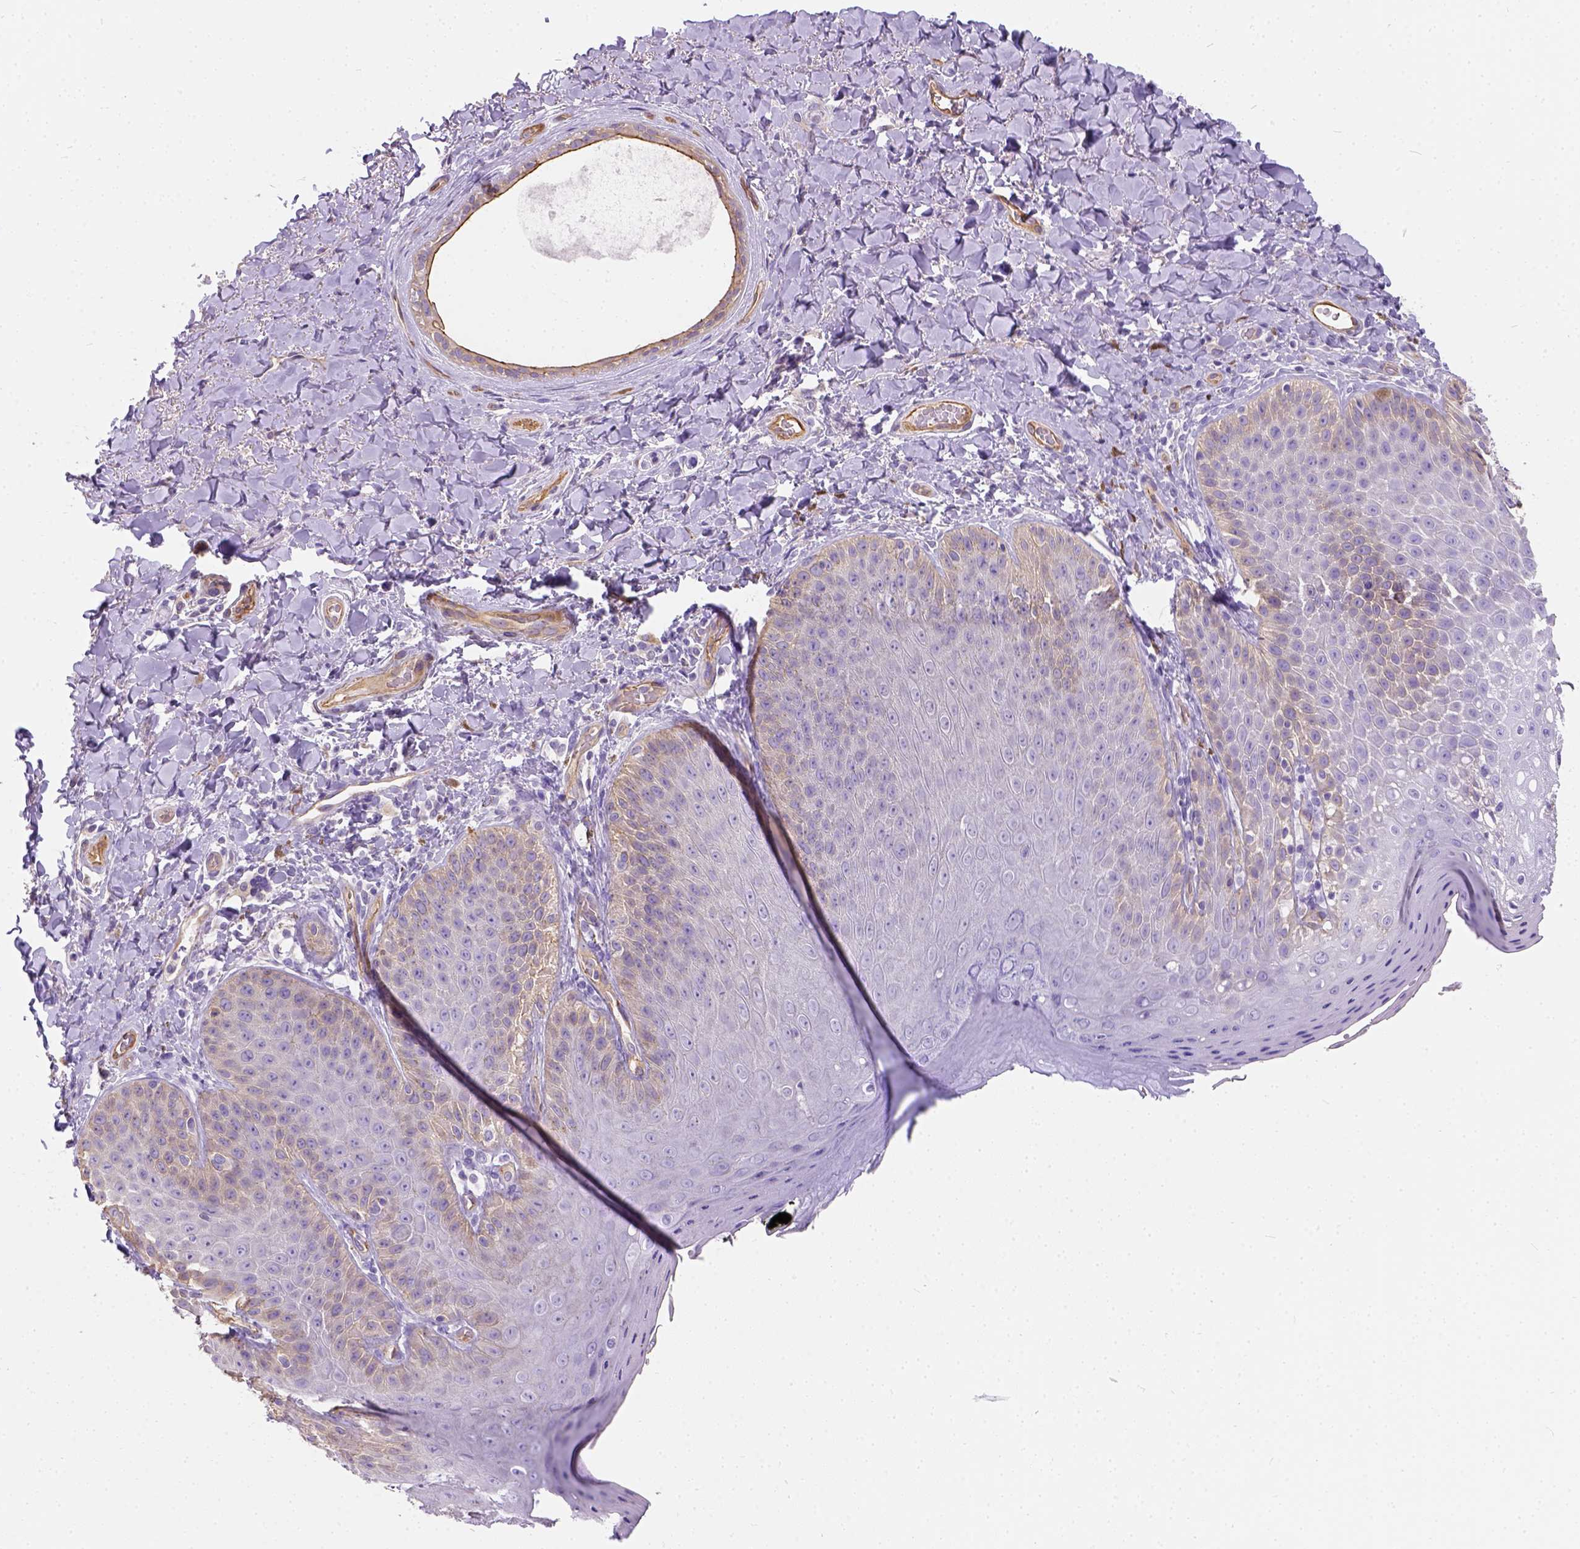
{"staining": {"intensity": "weak", "quantity": "<25%", "location": "cytoplasmic/membranous"}, "tissue": "skin", "cell_type": "Epidermal cells", "image_type": "normal", "snomed": [{"axis": "morphology", "description": "Normal tissue, NOS"}, {"axis": "topography", "description": "Anal"}], "caption": "Immunohistochemical staining of normal skin demonstrates no significant staining in epidermal cells. Brightfield microscopy of immunohistochemistry (IHC) stained with DAB (brown) and hematoxylin (blue), captured at high magnification.", "gene": "PHF7", "patient": {"sex": "male", "age": 53}}